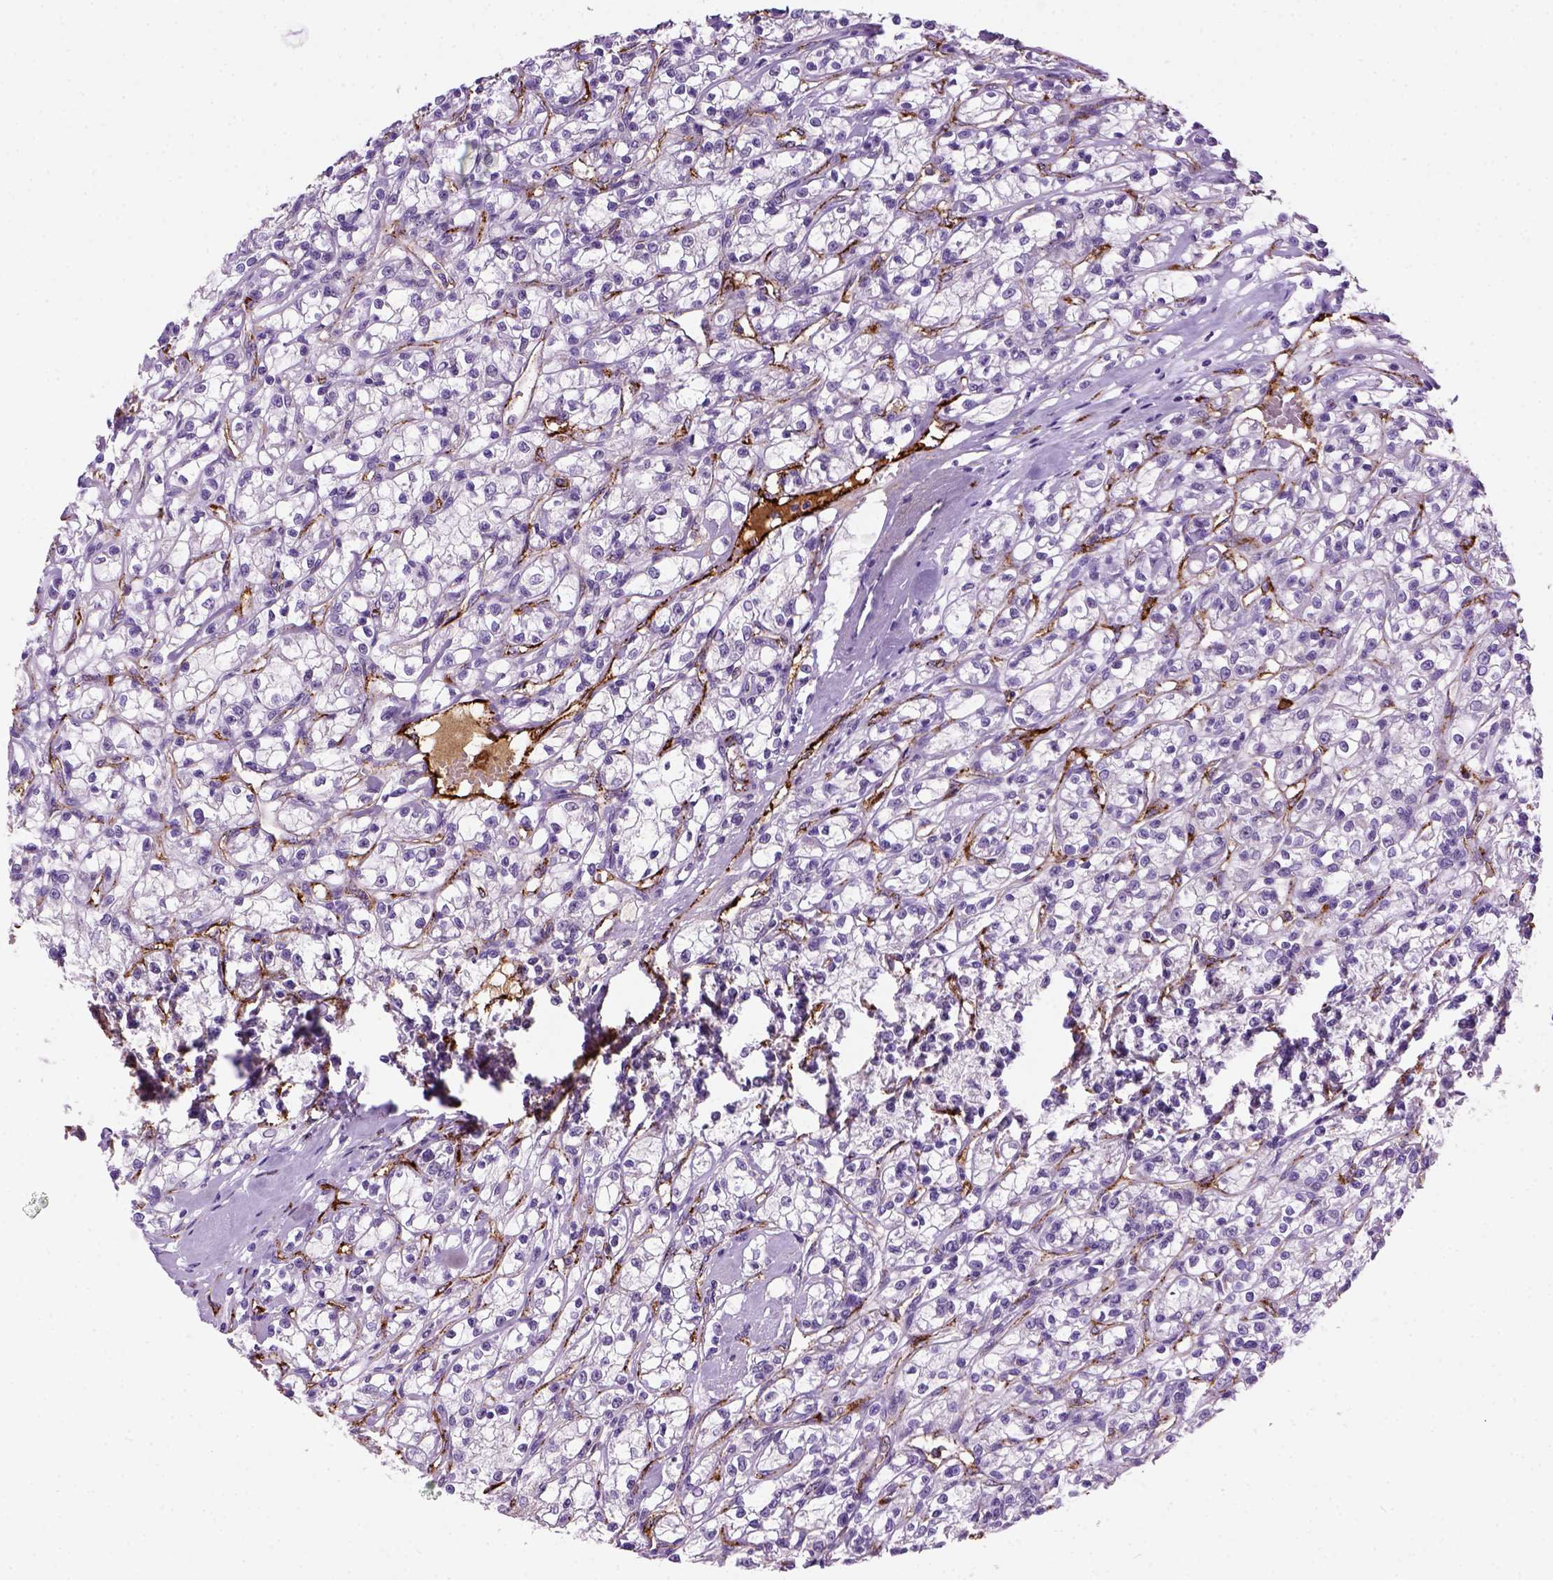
{"staining": {"intensity": "negative", "quantity": "none", "location": "none"}, "tissue": "renal cancer", "cell_type": "Tumor cells", "image_type": "cancer", "snomed": [{"axis": "morphology", "description": "Adenocarcinoma, NOS"}, {"axis": "topography", "description": "Kidney"}], "caption": "DAB immunohistochemical staining of human renal adenocarcinoma exhibits no significant staining in tumor cells.", "gene": "VWF", "patient": {"sex": "female", "age": 59}}